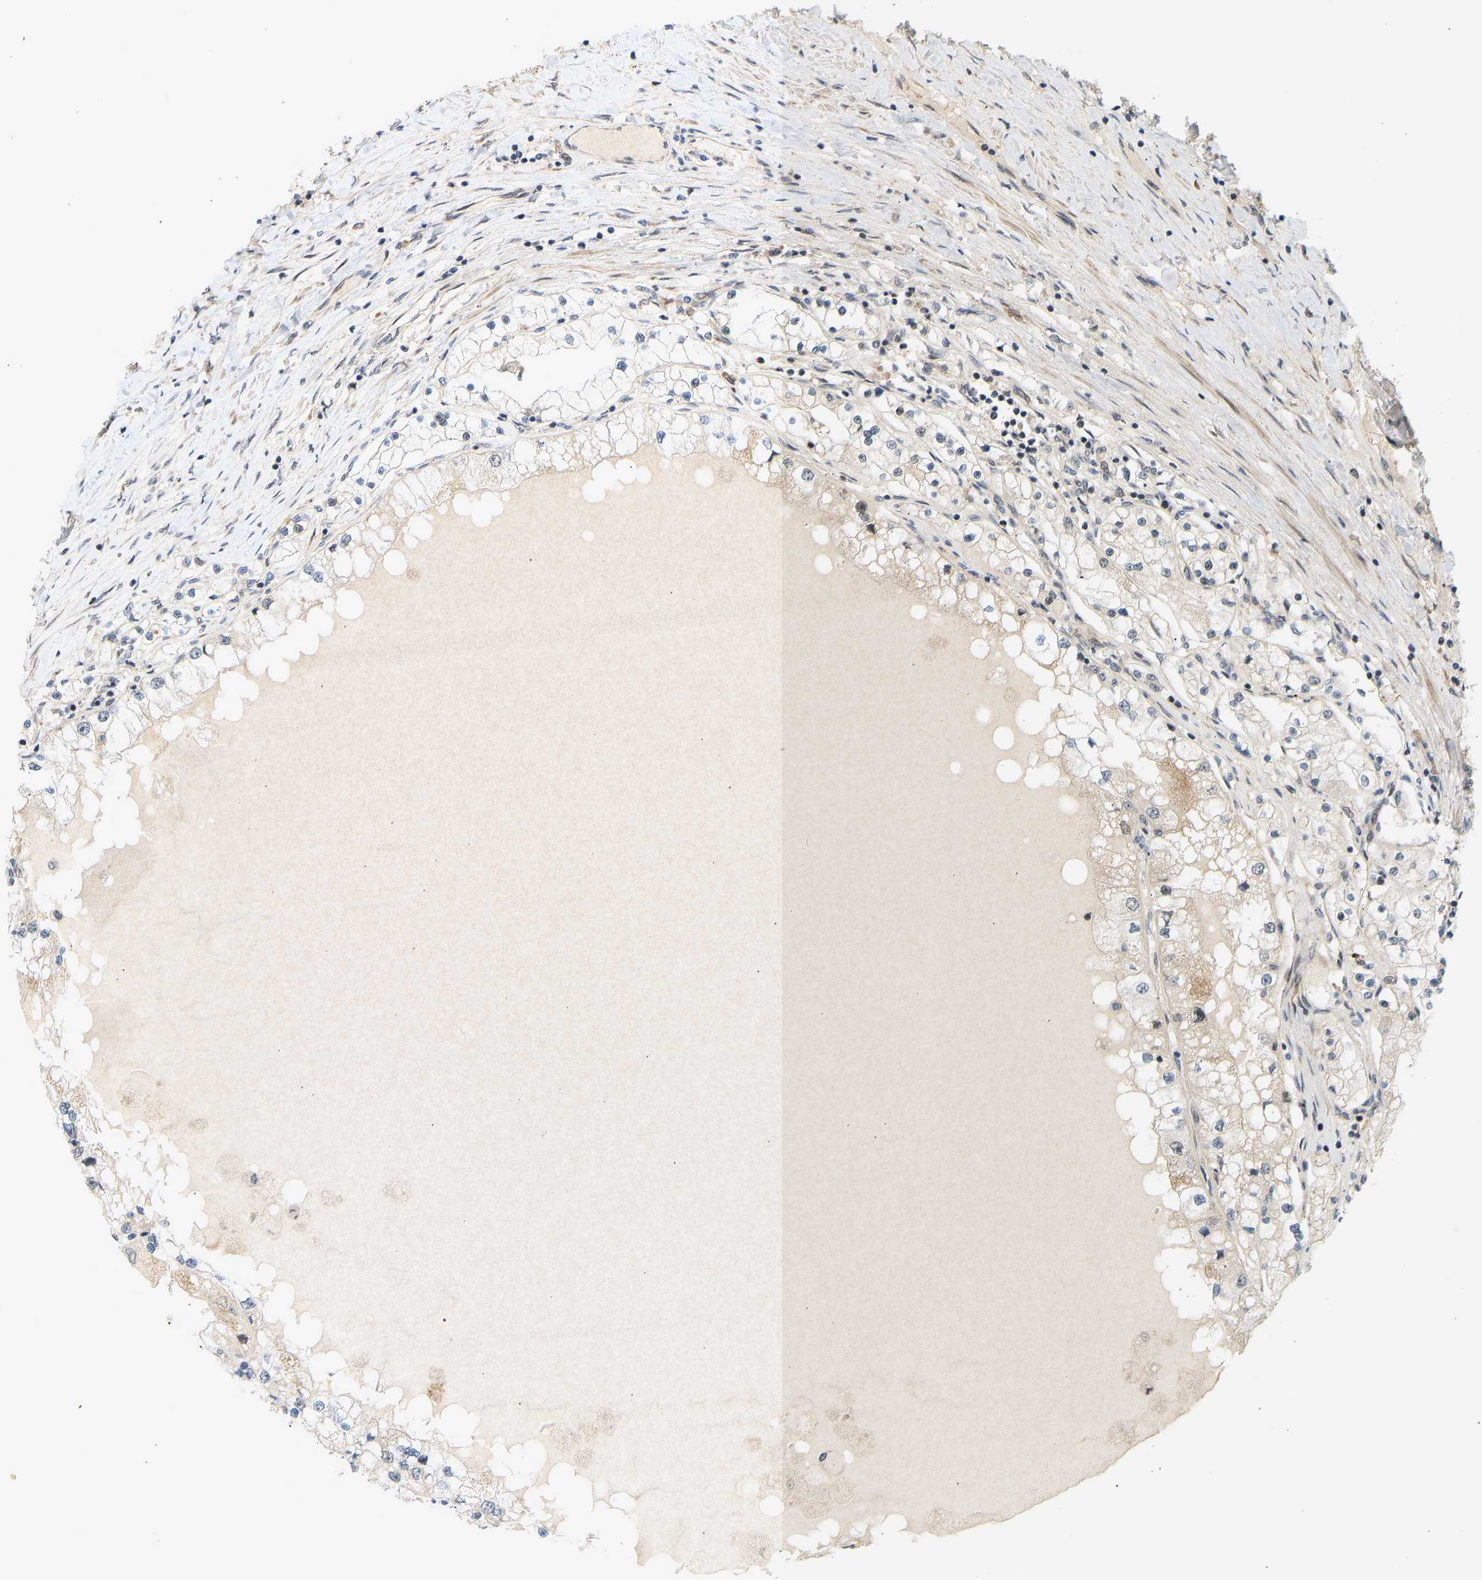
{"staining": {"intensity": "moderate", "quantity": "<25%", "location": "cytoplasmic/membranous"}, "tissue": "renal cancer", "cell_type": "Tumor cells", "image_type": "cancer", "snomed": [{"axis": "morphology", "description": "Adenocarcinoma, NOS"}, {"axis": "topography", "description": "Kidney"}], "caption": "An immunohistochemistry photomicrograph of tumor tissue is shown. Protein staining in brown labels moderate cytoplasmic/membranous positivity in renal adenocarcinoma within tumor cells. Nuclei are stained in blue.", "gene": "BAG1", "patient": {"sex": "male", "age": 68}}